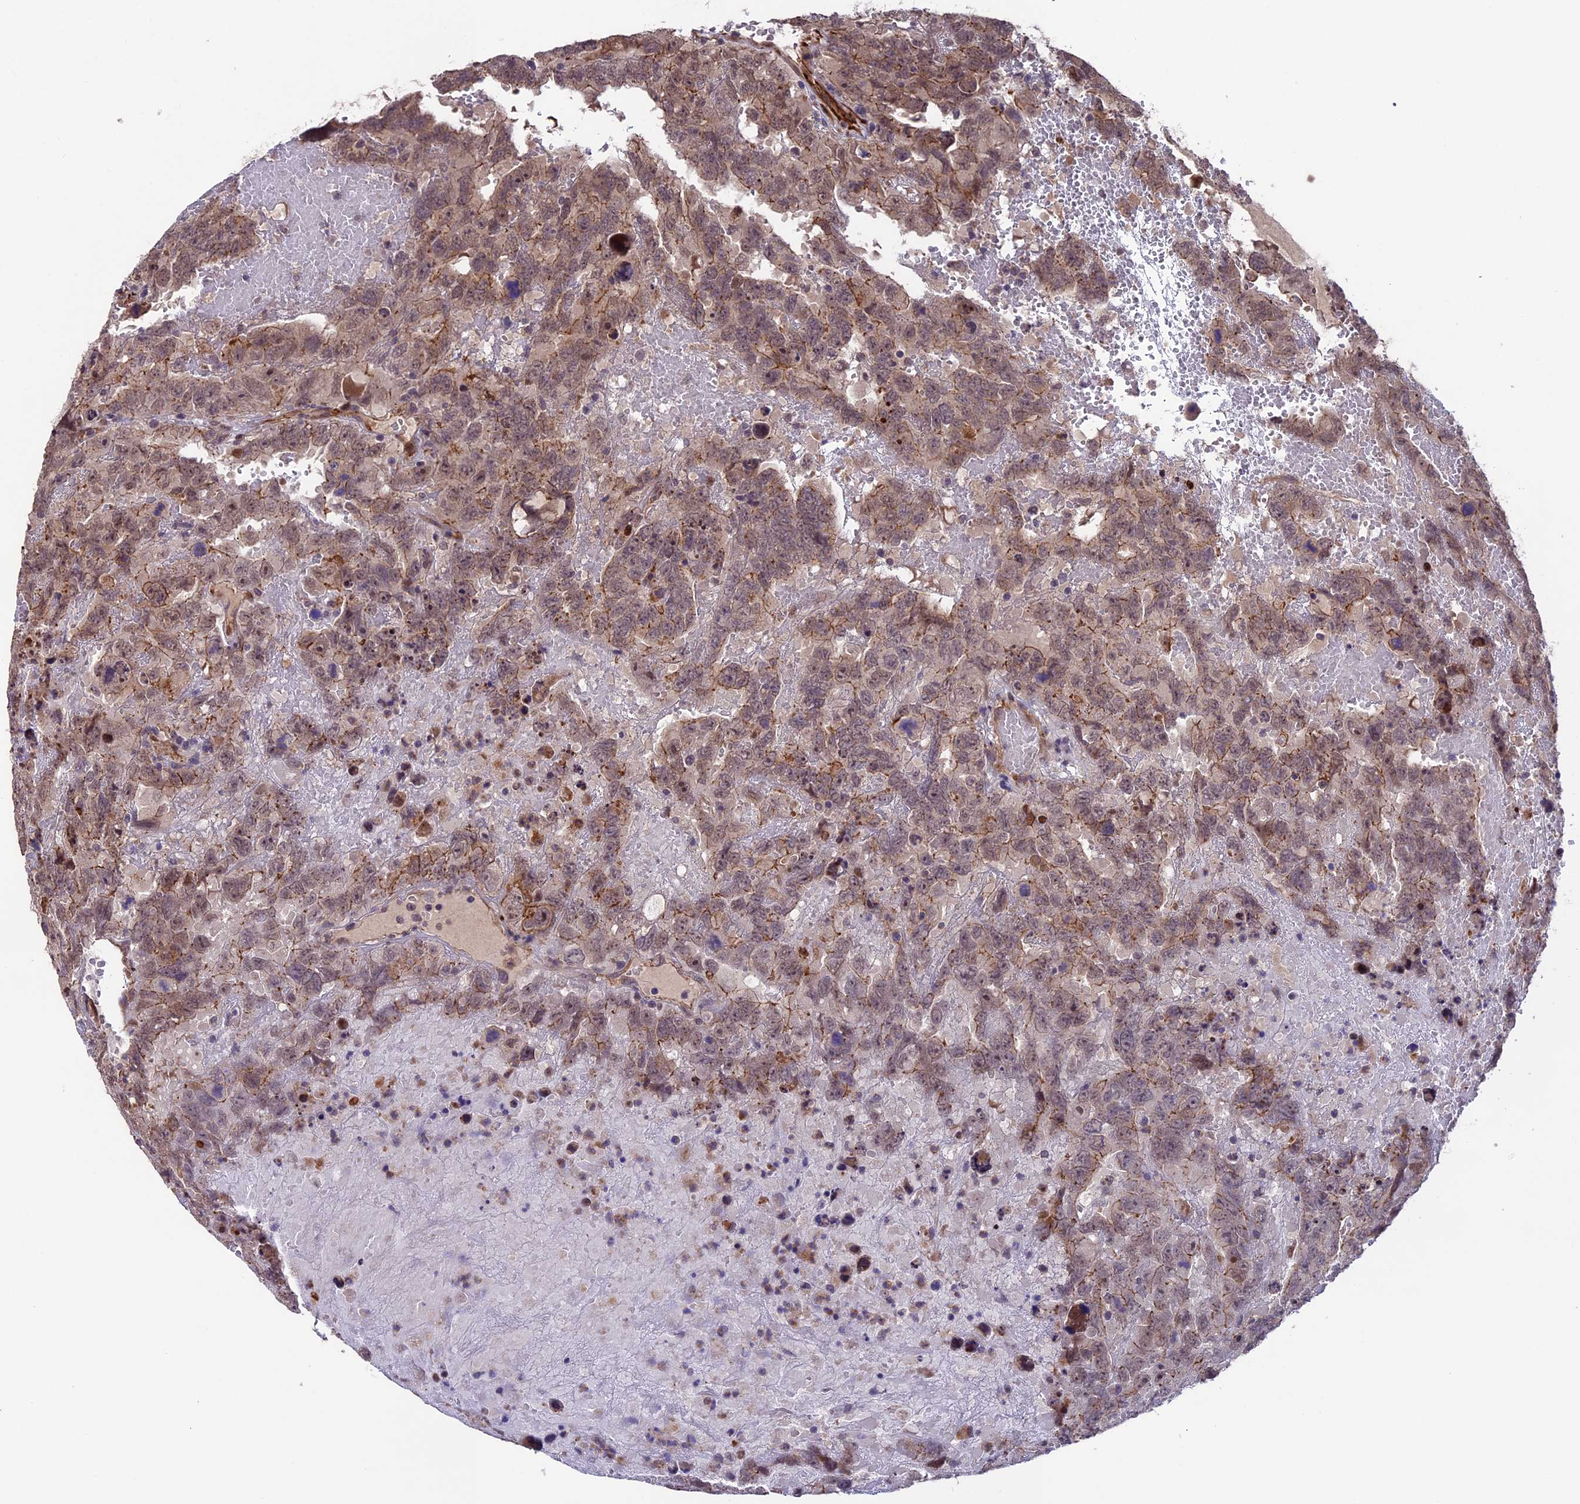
{"staining": {"intensity": "weak", "quantity": ">75%", "location": "cytoplasmic/membranous"}, "tissue": "testis cancer", "cell_type": "Tumor cells", "image_type": "cancer", "snomed": [{"axis": "morphology", "description": "Carcinoma, Embryonal, NOS"}, {"axis": "topography", "description": "Testis"}], "caption": "A brown stain shows weak cytoplasmic/membranous staining of a protein in human embryonal carcinoma (testis) tumor cells.", "gene": "SIPA1L3", "patient": {"sex": "male", "age": 45}}